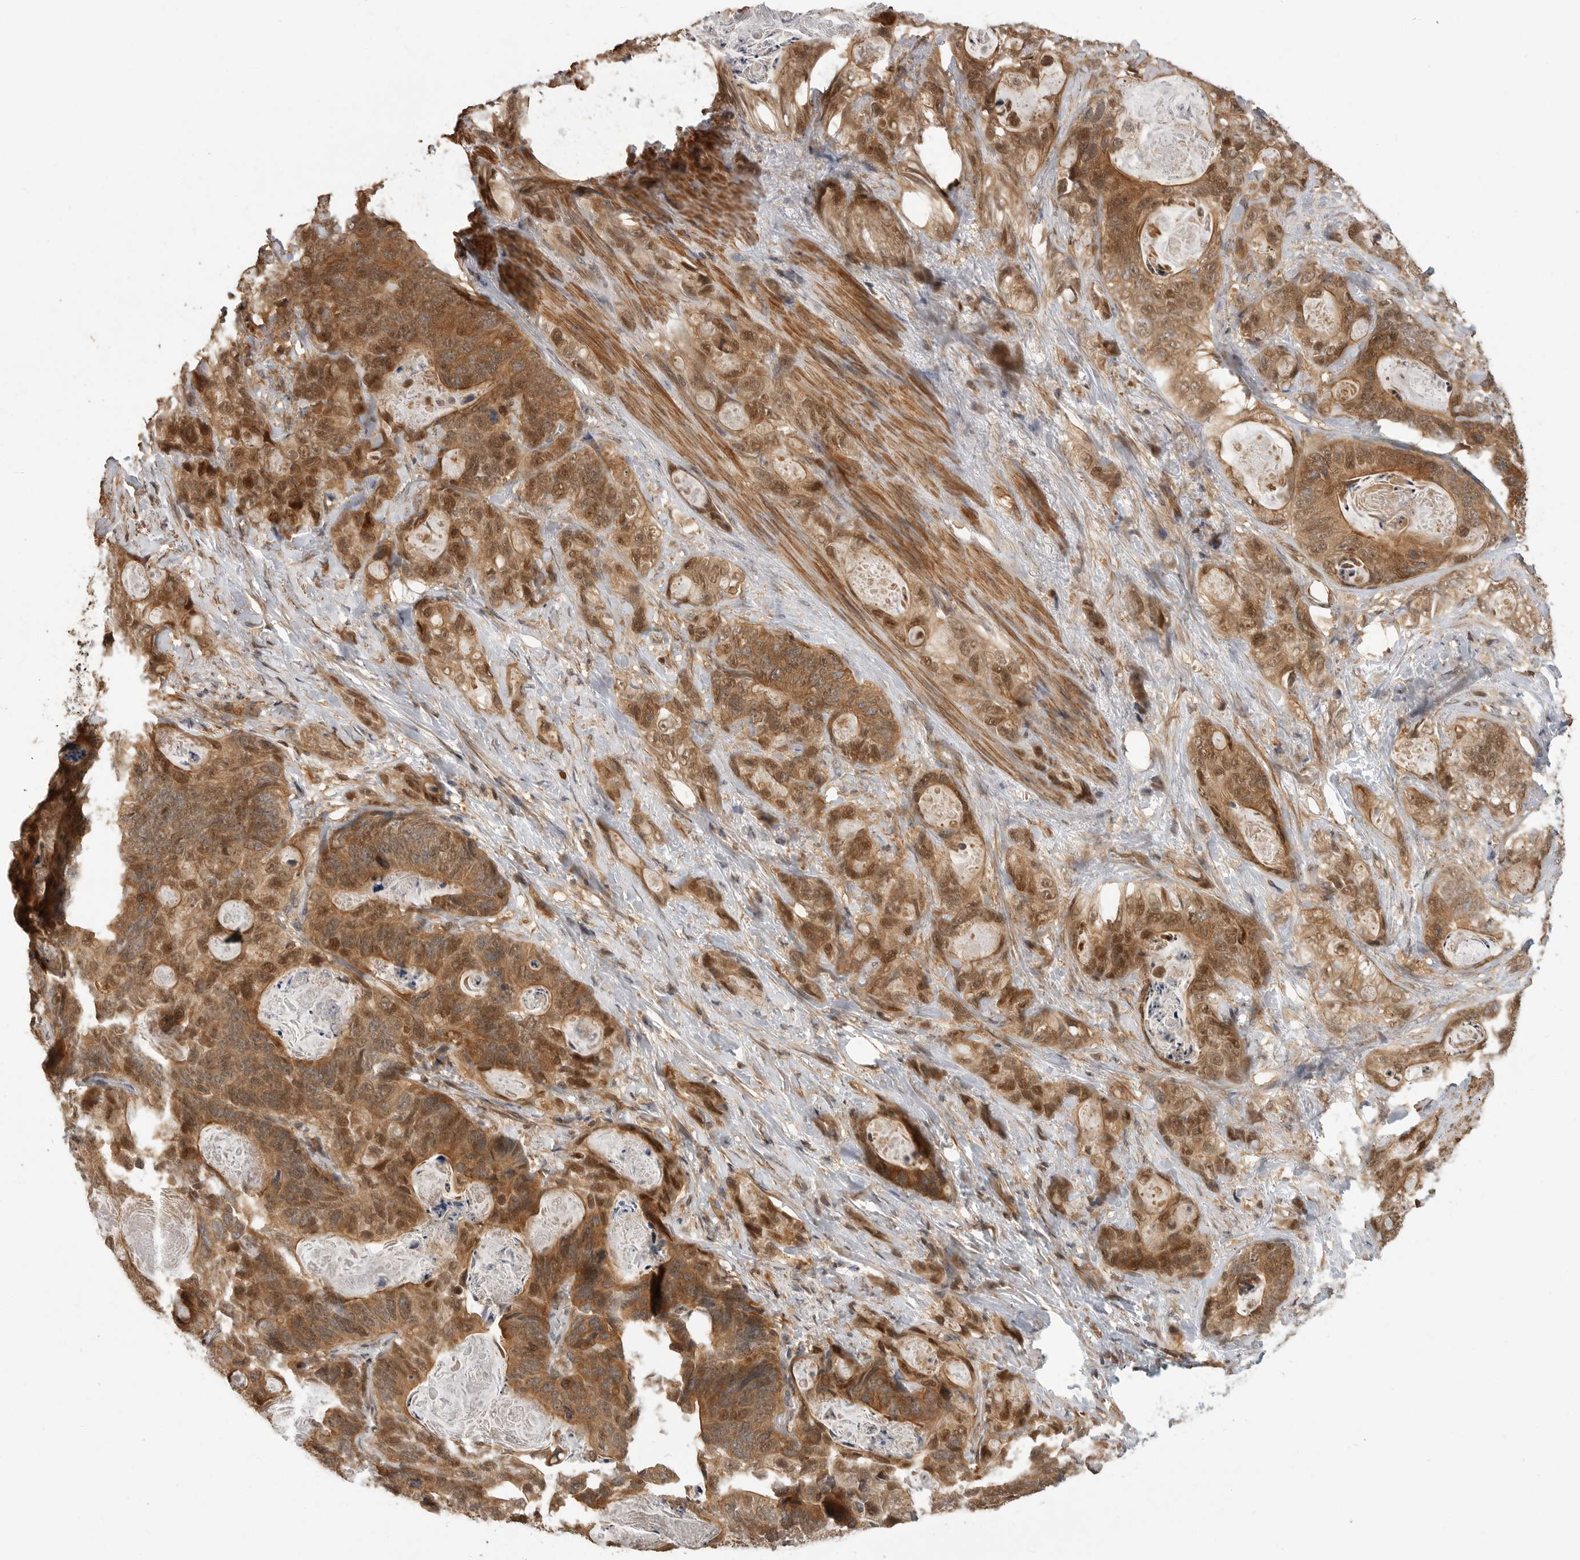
{"staining": {"intensity": "strong", "quantity": "25%-75%", "location": "cytoplasmic/membranous,nuclear"}, "tissue": "stomach cancer", "cell_type": "Tumor cells", "image_type": "cancer", "snomed": [{"axis": "morphology", "description": "Normal tissue, NOS"}, {"axis": "morphology", "description": "Adenocarcinoma, NOS"}, {"axis": "topography", "description": "Stomach"}], "caption": "Immunohistochemical staining of human stomach cancer (adenocarcinoma) demonstrates high levels of strong cytoplasmic/membranous and nuclear protein expression in approximately 25%-75% of tumor cells.", "gene": "ERN1", "patient": {"sex": "female", "age": 89}}